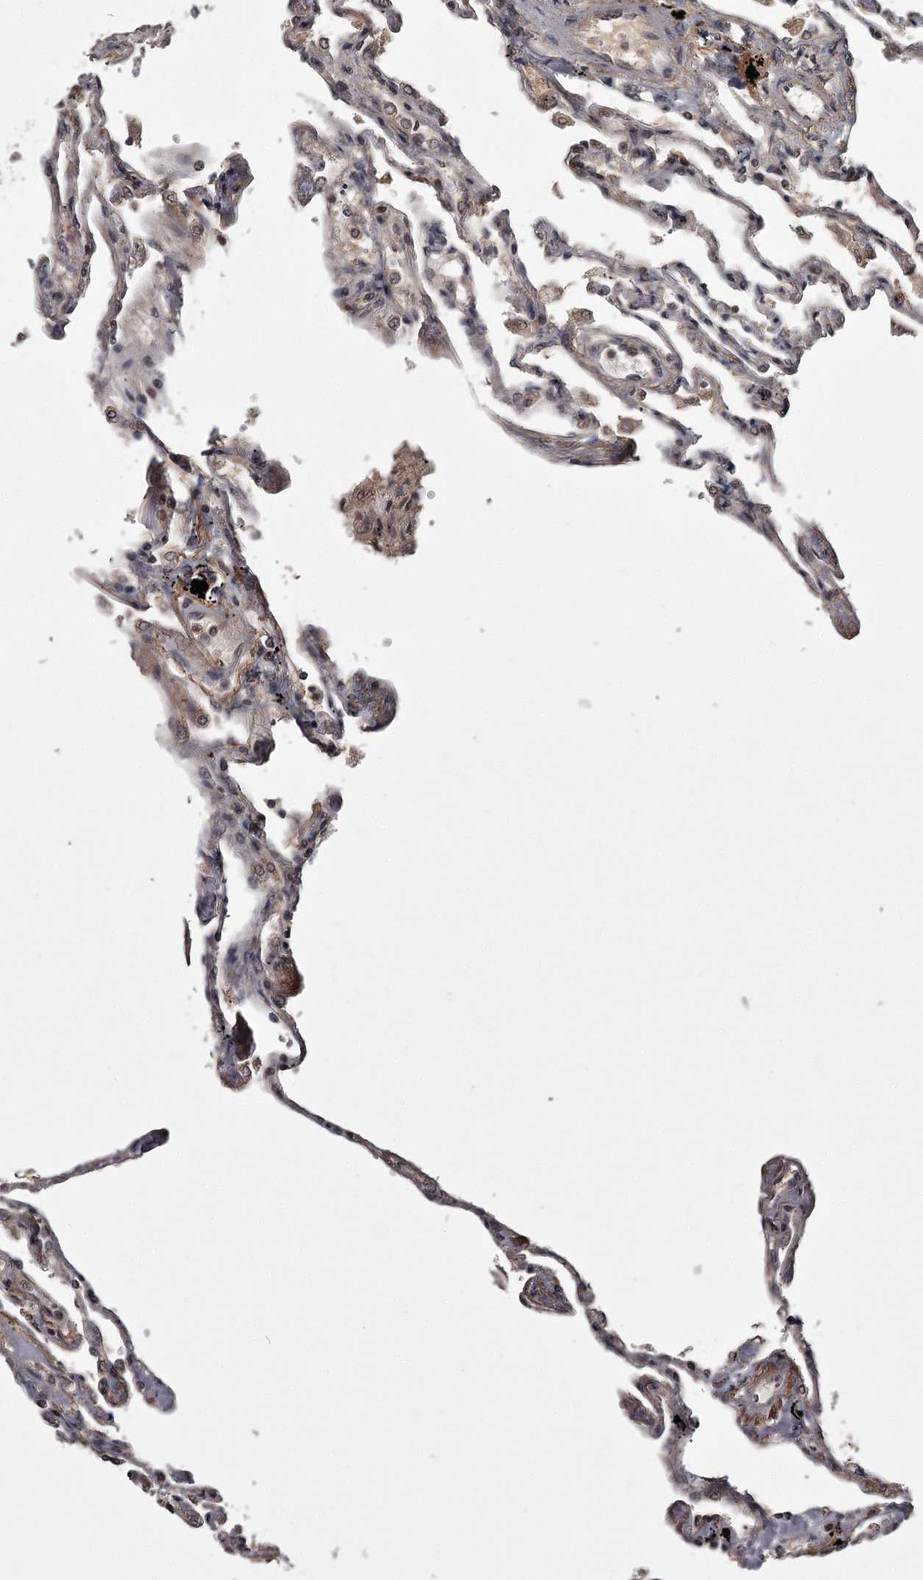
{"staining": {"intensity": "moderate", "quantity": "25%-75%", "location": "cytoplasmic/membranous,nuclear"}, "tissue": "lung", "cell_type": "Alveolar cells", "image_type": "normal", "snomed": [{"axis": "morphology", "description": "Normal tissue, NOS"}, {"axis": "topography", "description": "Lung"}], "caption": "About 25%-75% of alveolar cells in normal human lung exhibit moderate cytoplasmic/membranous,nuclear protein staining as visualized by brown immunohistochemical staining.", "gene": "TBC1D23", "patient": {"sex": "female", "age": 67}}